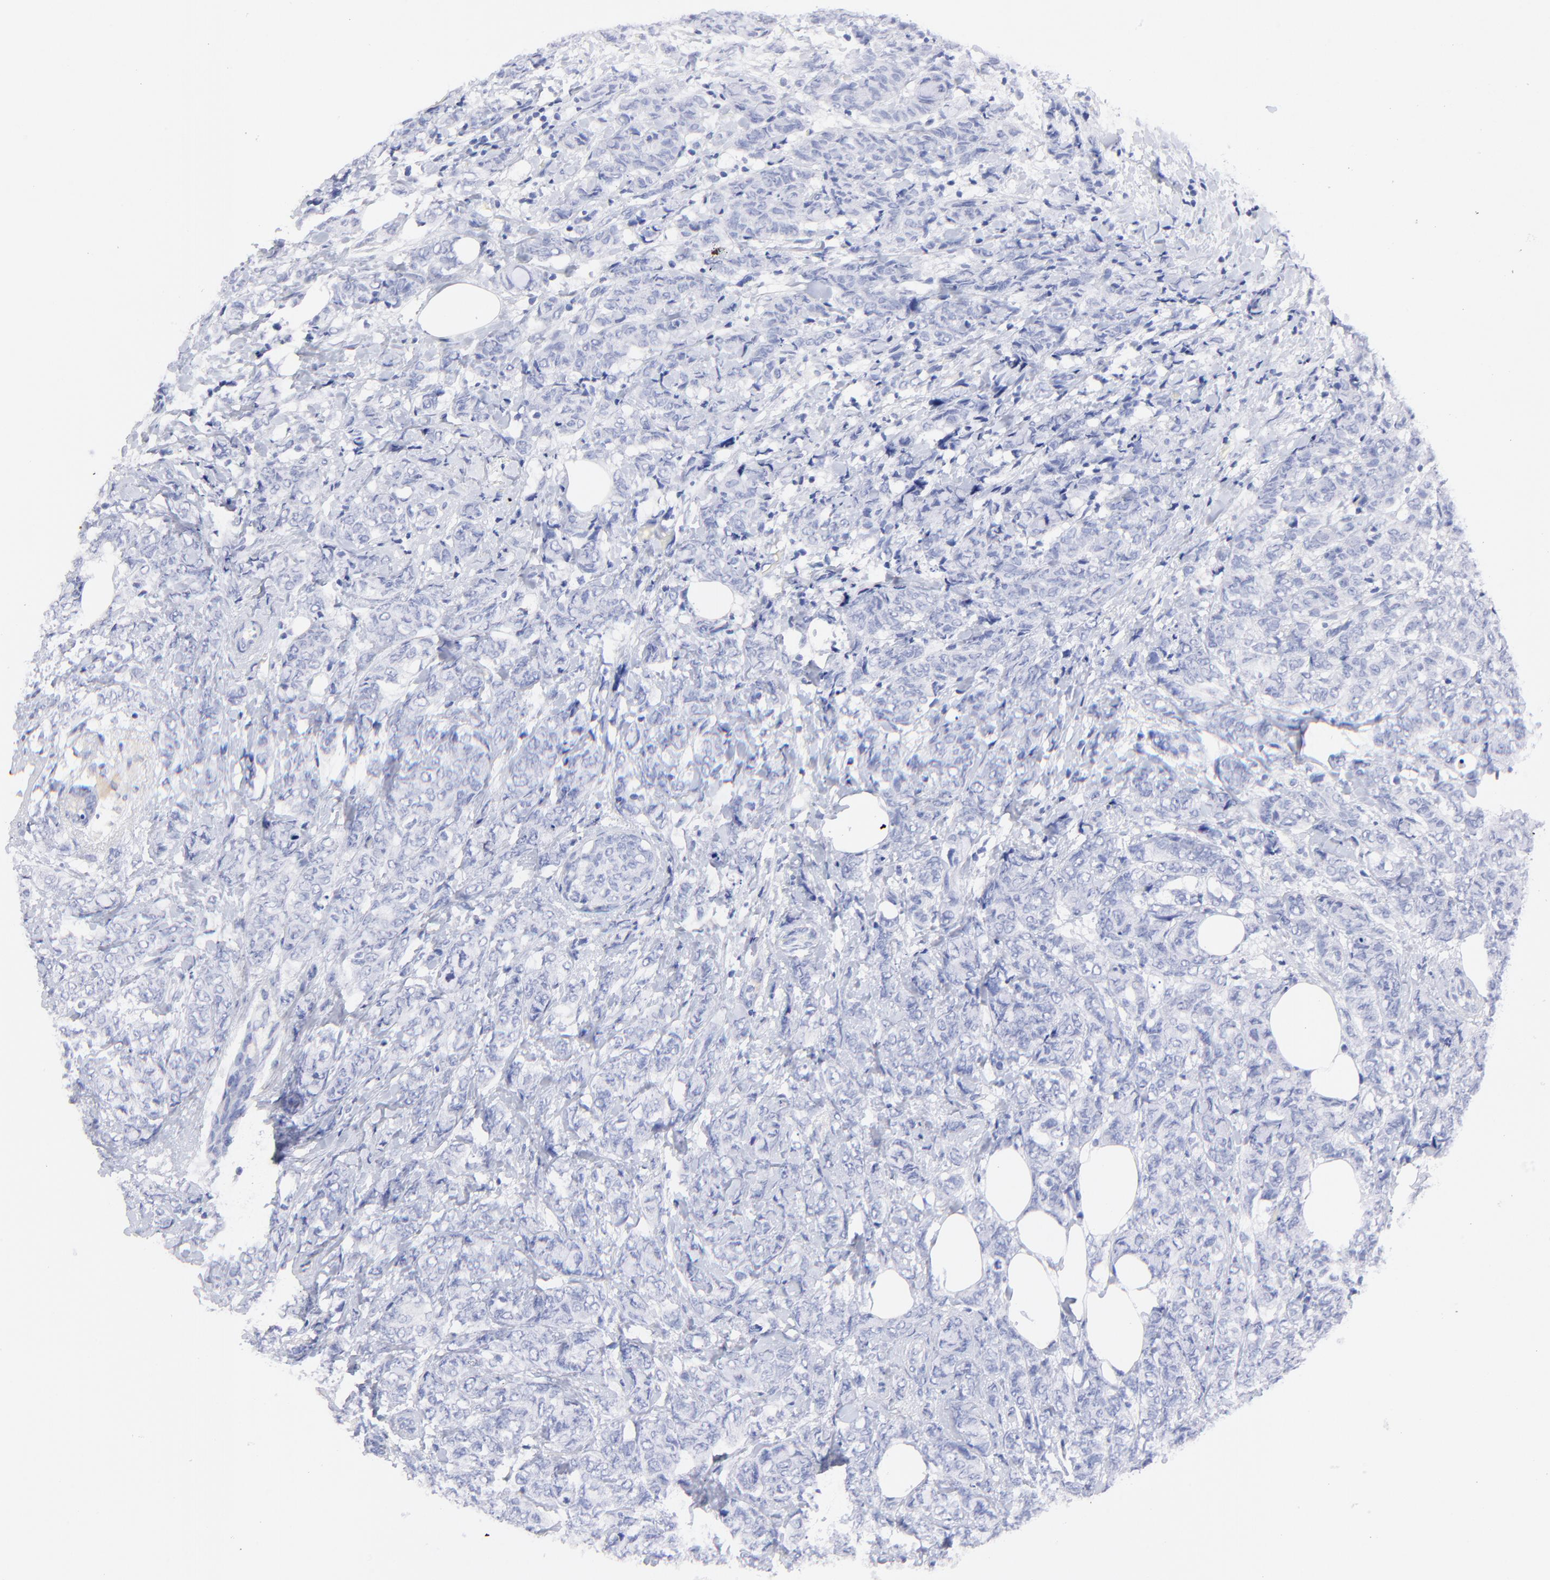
{"staining": {"intensity": "negative", "quantity": "none", "location": "none"}, "tissue": "breast cancer", "cell_type": "Tumor cells", "image_type": "cancer", "snomed": [{"axis": "morphology", "description": "Lobular carcinoma"}, {"axis": "topography", "description": "Breast"}], "caption": "Breast cancer (lobular carcinoma) was stained to show a protein in brown. There is no significant expression in tumor cells.", "gene": "HORMAD2", "patient": {"sex": "female", "age": 60}}